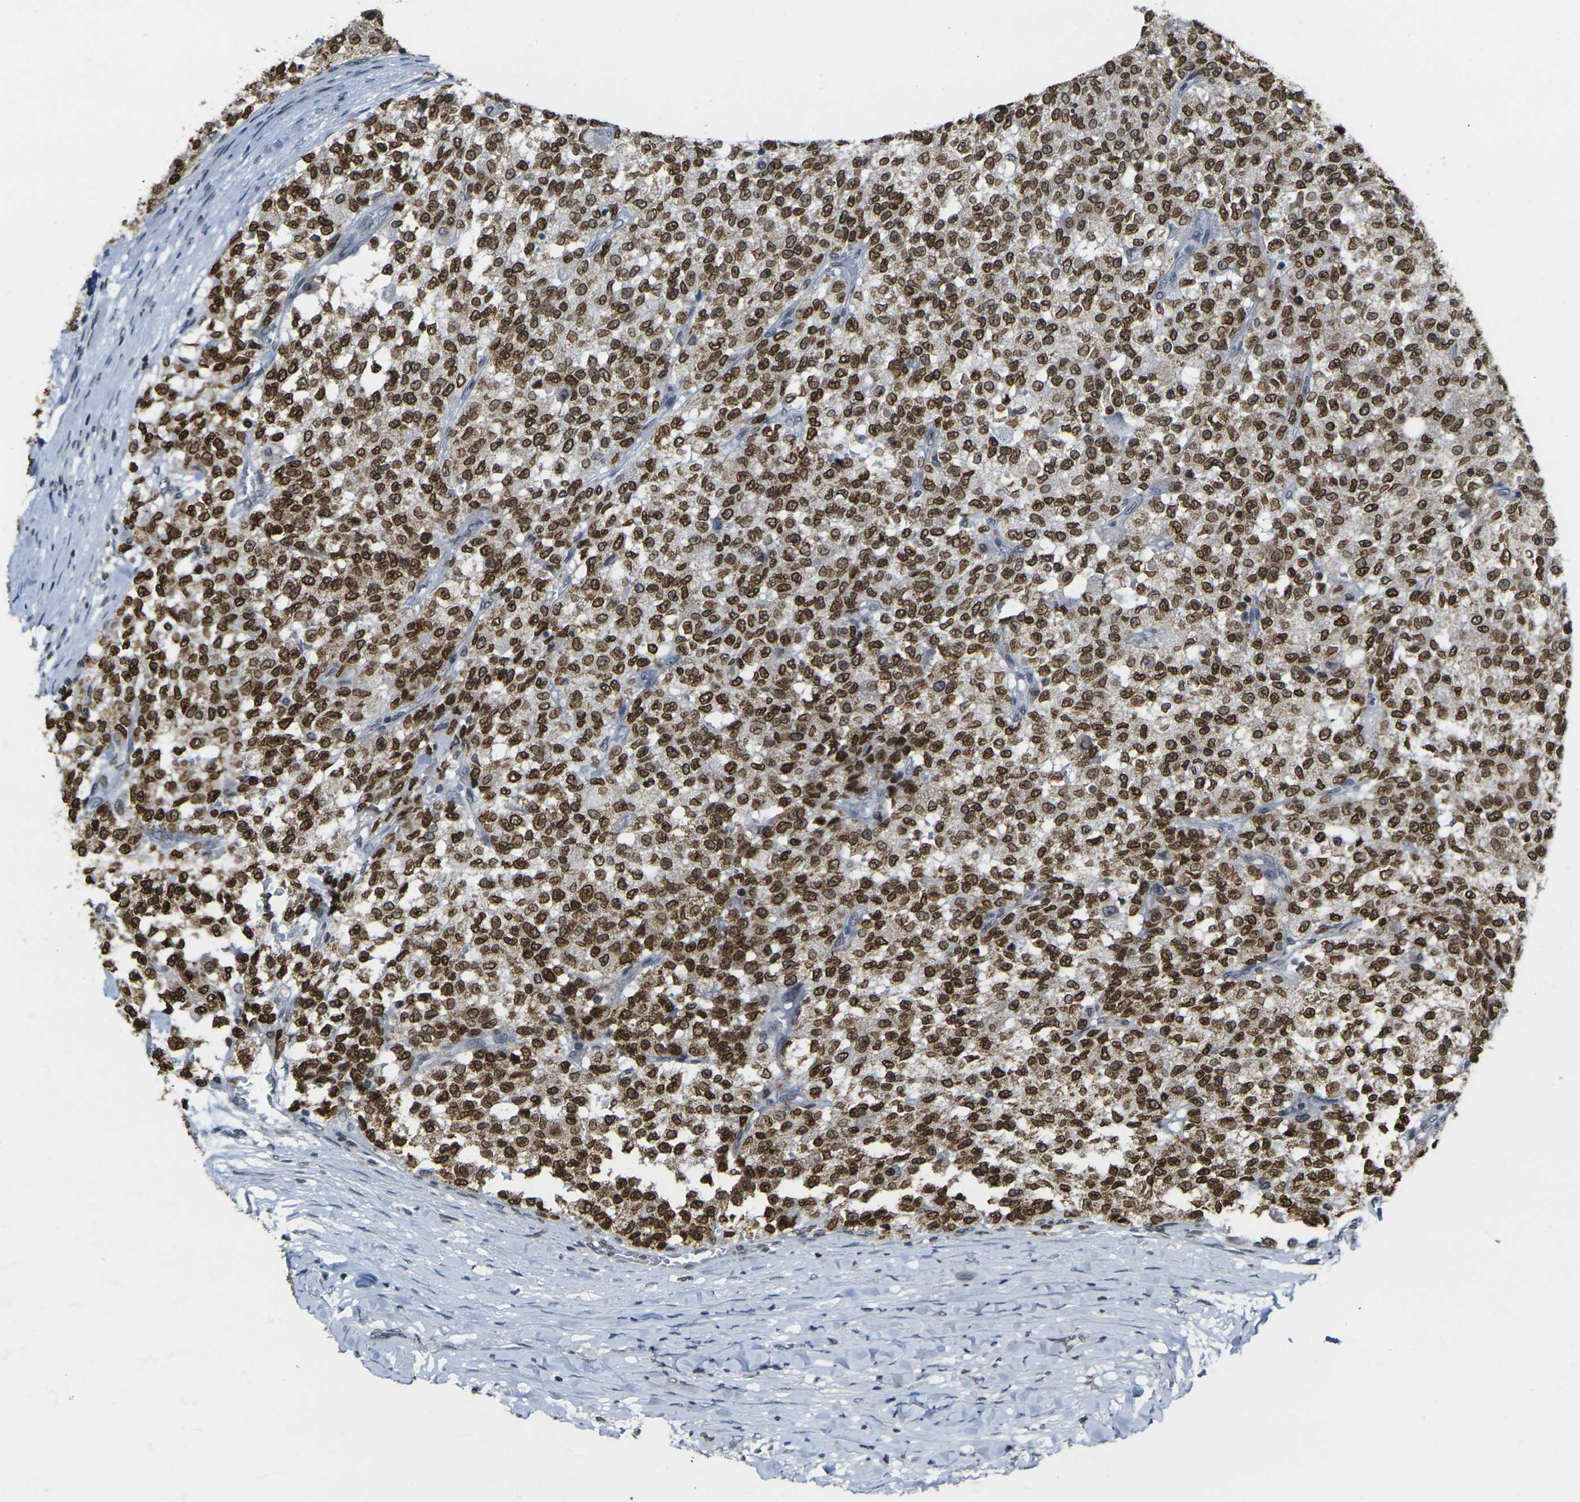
{"staining": {"intensity": "strong", "quantity": ">75%", "location": "cytoplasmic/membranous,nuclear"}, "tissue": "testis cancer", "cell_type": "Tumor cells", "image_type": "cancer", "snomed": [{"axis": "morphology", "description": "Seminoma, NOS"}, {"axis": "topography", "description": "Testis"}], "caption": "About >75% of tumor cells in human testis cancer (seminoma) display strong cytoplasmic/membranous and nuclear protein expression as visualized by brown immunohistochemical staining.", "gene": "BRDT", "patient": {"sex": "male", "age": 59}}